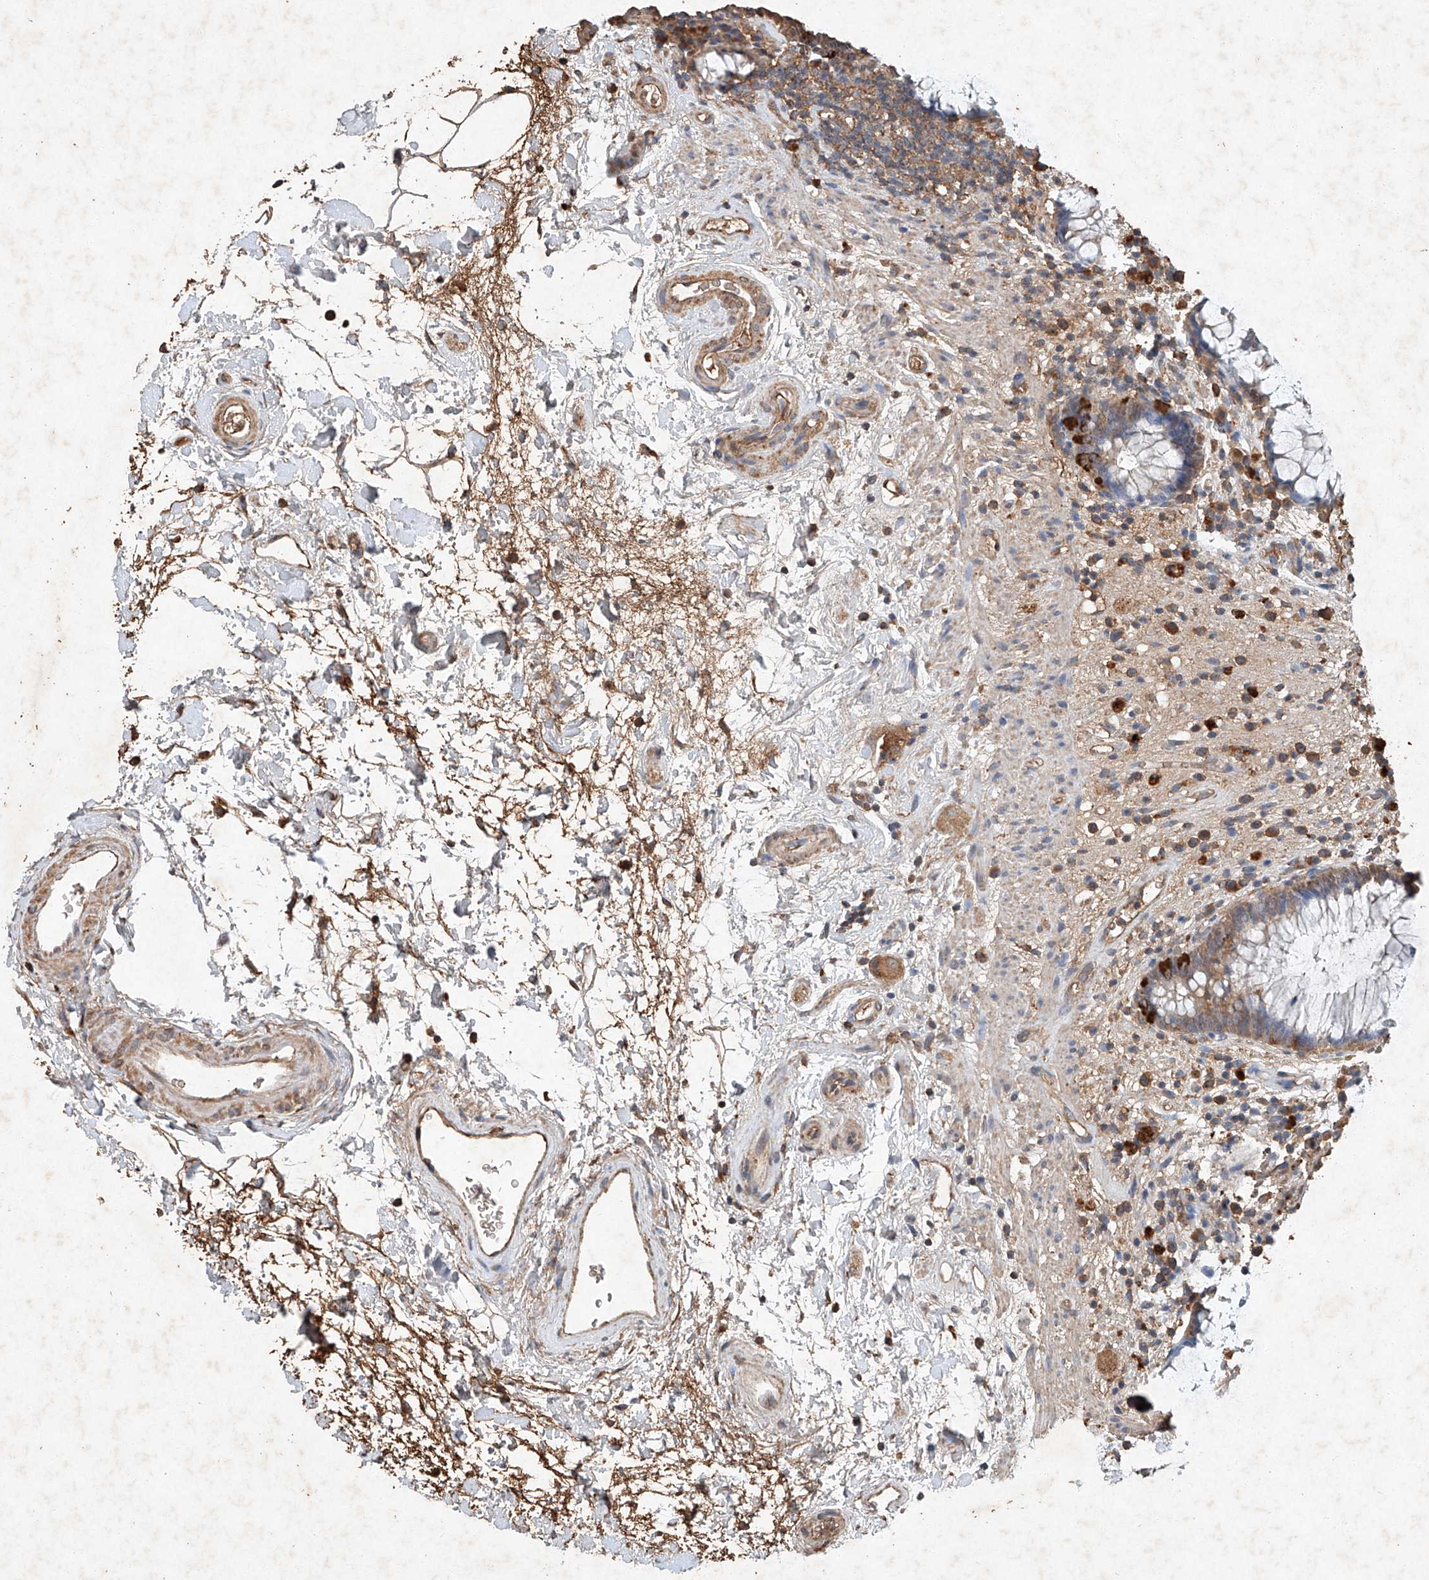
{"staining": {"intensity": "strong", "quantity": "<25%", "location": "cytoplasmic/membranous"}, "tissue": "rectum", "cell_type": "Glandular cells", "image_type": "normal", "snomed": [{"axis": "morphology", "description": "Normal tissue, NOS"}, {"axis": "topography", "description": "Rectum"}], "caption": "This histopathology image exhibits immunohistochemistry (IHC) staining of unremarkable rectum, with medium strong cytoplasmic/membranous positivity in about <25% of glandular cells.", "gene": "STK3", "patient": {"sex": "male", "age": 51}}